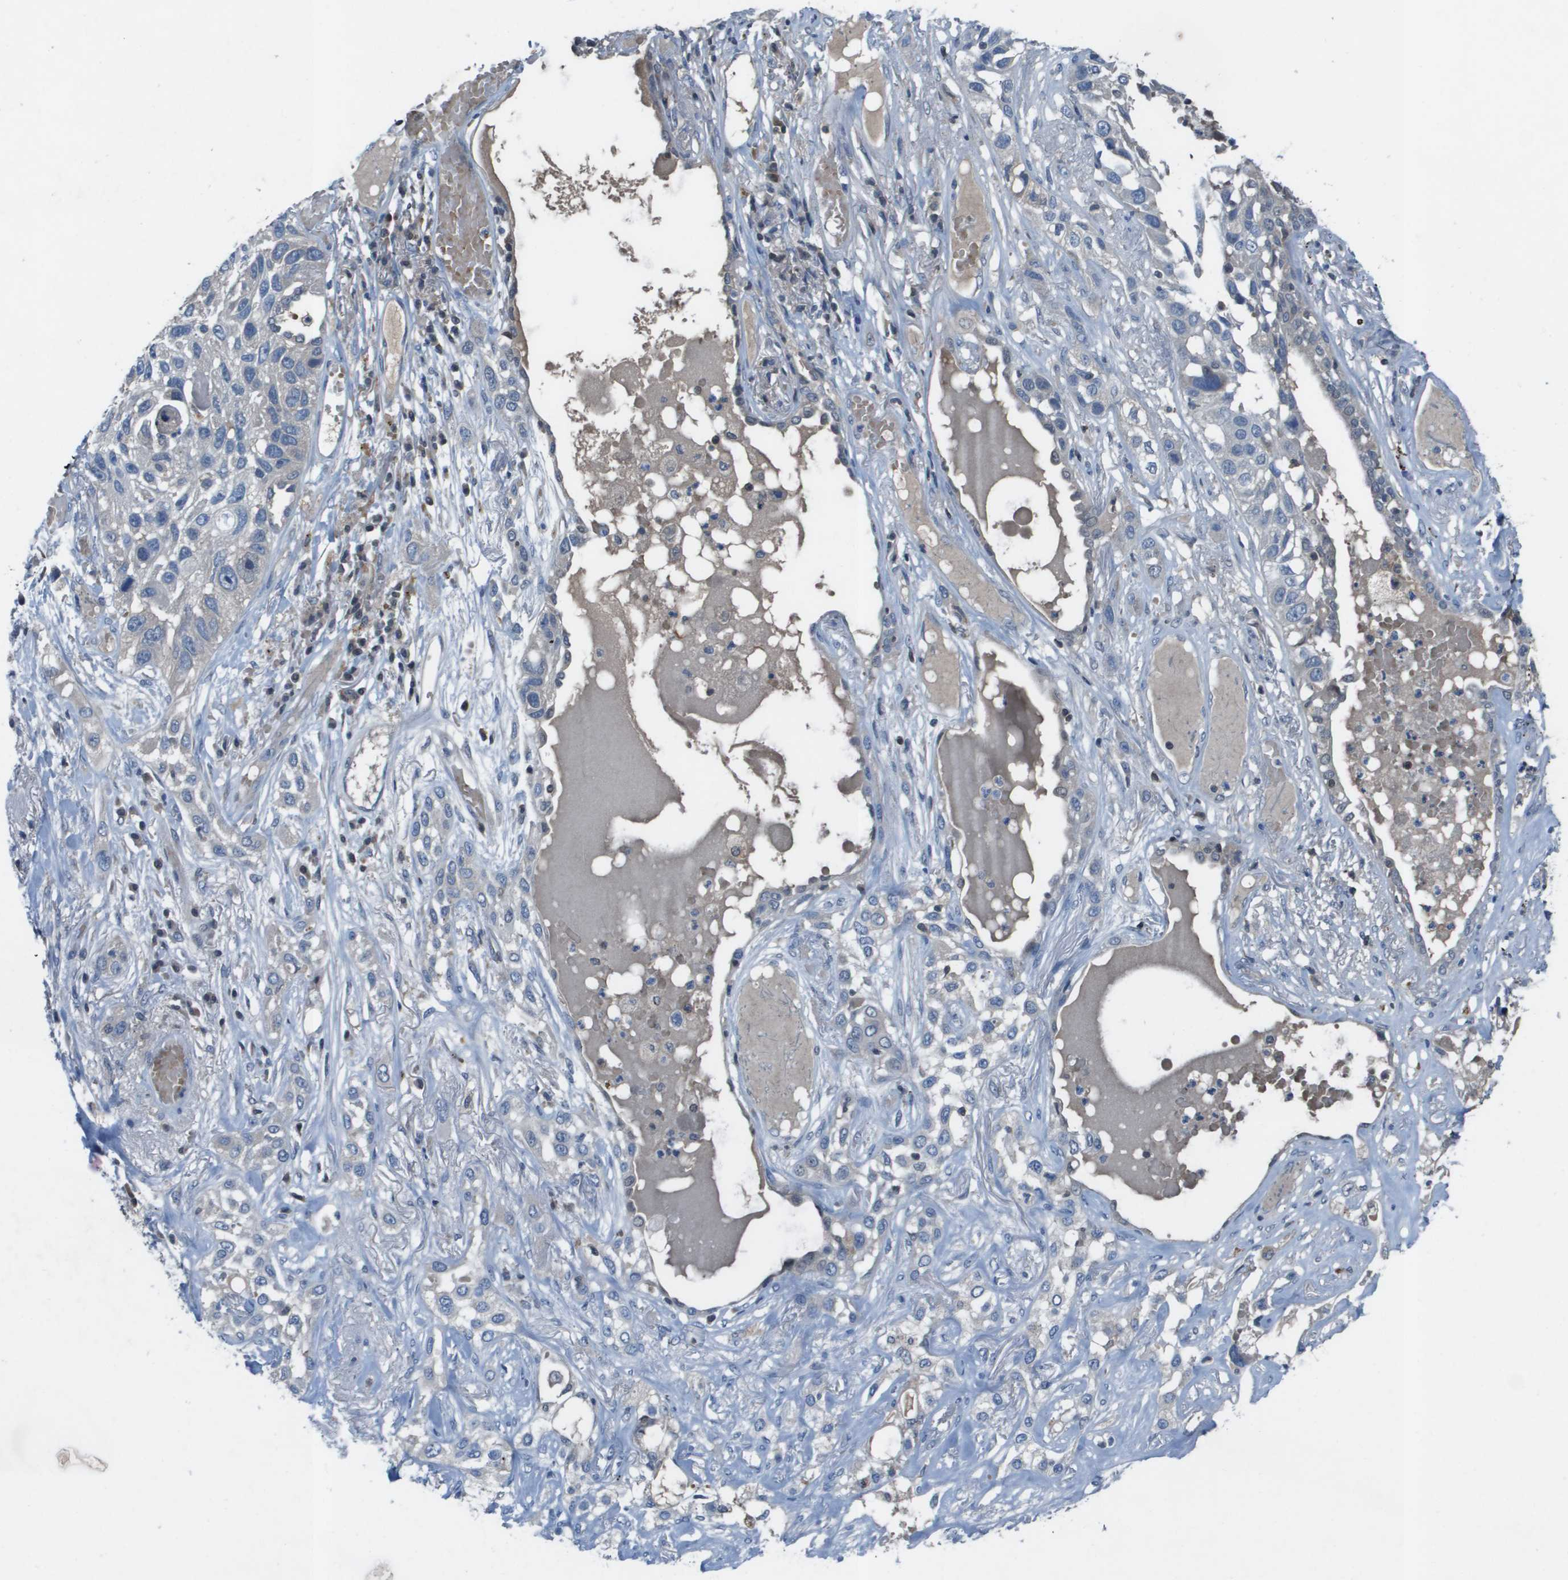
{"staining": {"intensity": "negative", "quantity": "none", "location": "none"}, "tissue": "lung cancer", "cell_type": "Tumor cells", "image_type": "cancer", "snomed": [{"axis": "morphology", "description": "Squamous cell carcinoma, NOS"}, {"axis": "topography", "description": "Lung"}], "caption": "Immunohistochemistry (IHC) histopathology image of neoplastic tissue: human lung cancer stained with DAB demonstrates no significant protein positivity in tumor cells.", "gene": "CAMK4", "patient": {"sex": "male", "age": 71}}